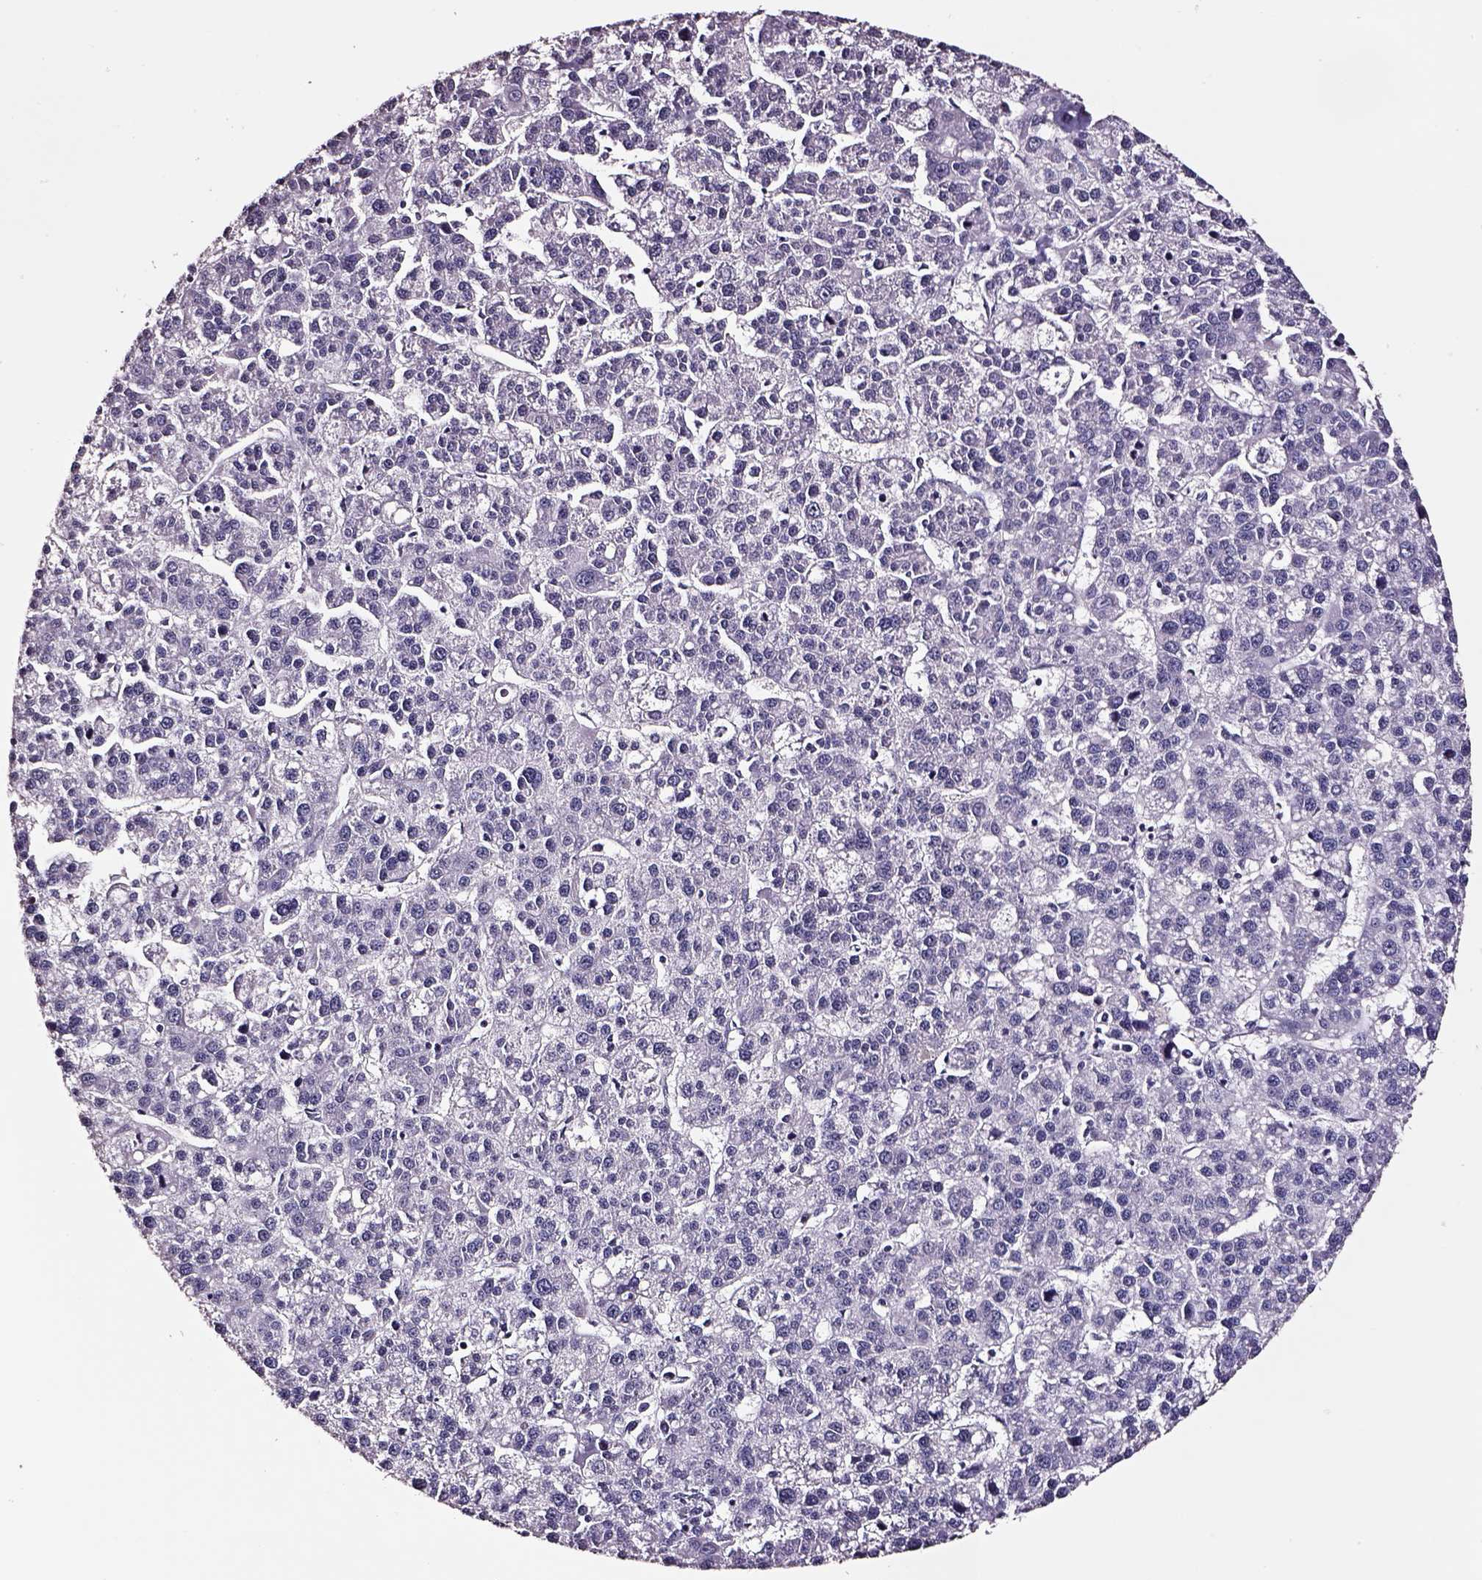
{"staining": {"intensity": "negative", "quantity": "none", "location": "none"}, "tissue": "liver cancer", "cell_type": "Tumor cells", "image_type": "cancer", "snomed": [{"axis": "morphology", "description": "Carcinoma, Hepatocellular, NOS"}, {"axis": "topography", "description": "Liver"}], "caption": "Liver cancer stained for a protein using IHC shows no expression tumor cells.", "gene": "SMIM17", "patient": {"sex": "female", "age": 58}}